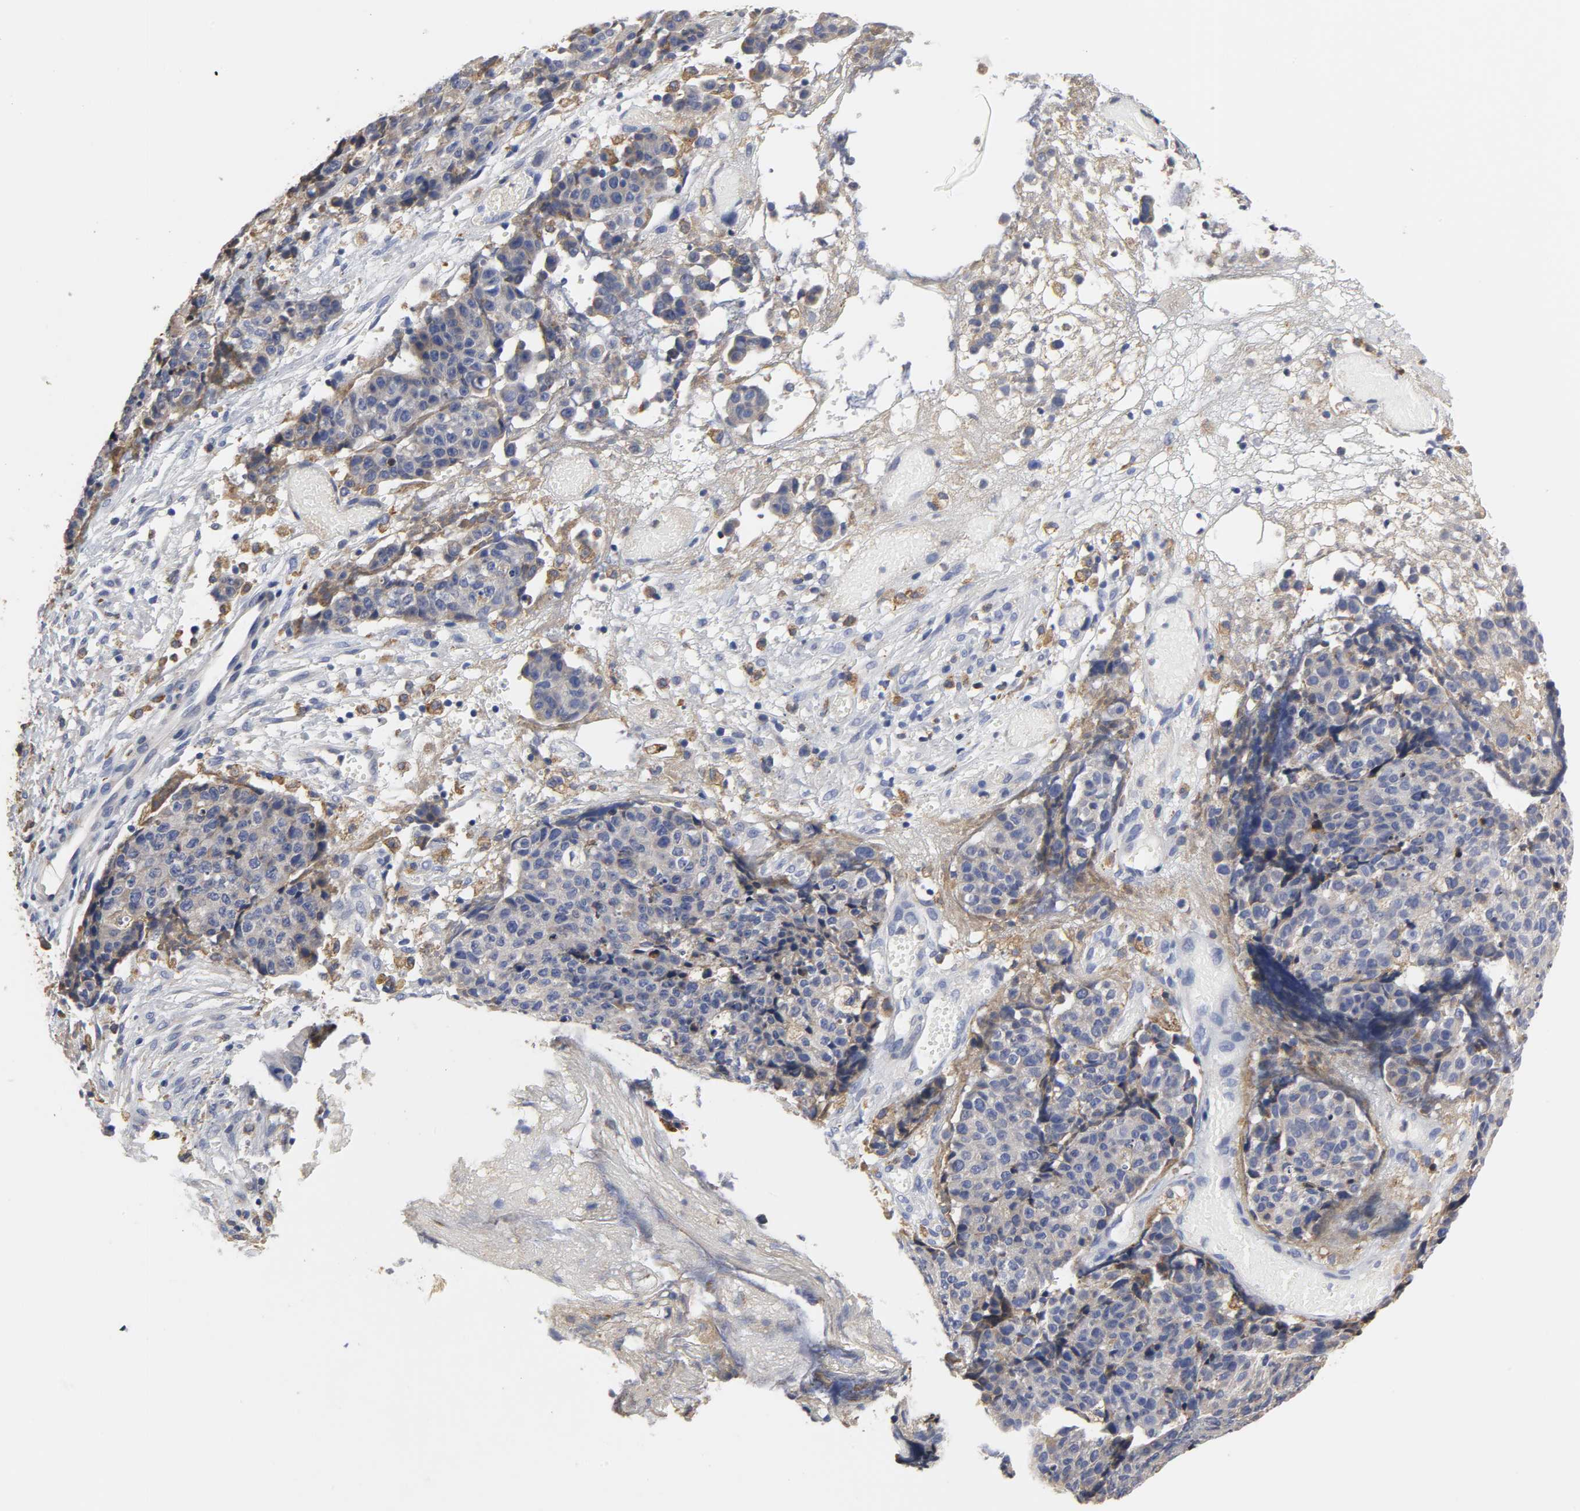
{"staining": {"intensity": "weak", "quantity": "<25%", "location": "cytoplasmic/membranous"}, "tissue": "ovarian cancer", "cell_type": "Tumor cells", "image_type": "cancer", "snomed": [{"axis": "morphology", "description": "Carcinoma, endometroid"}, {"axis": "topography", "description": "Ovary"}], "caption": "IHC photomicrograph of neoplastic tissue: endometroid carcinoma (ovarian) stained with DAB displays no significant protein expression in tumor cells.", "gene": "HCK", "patient": {"sex": "female", "age": 42}}